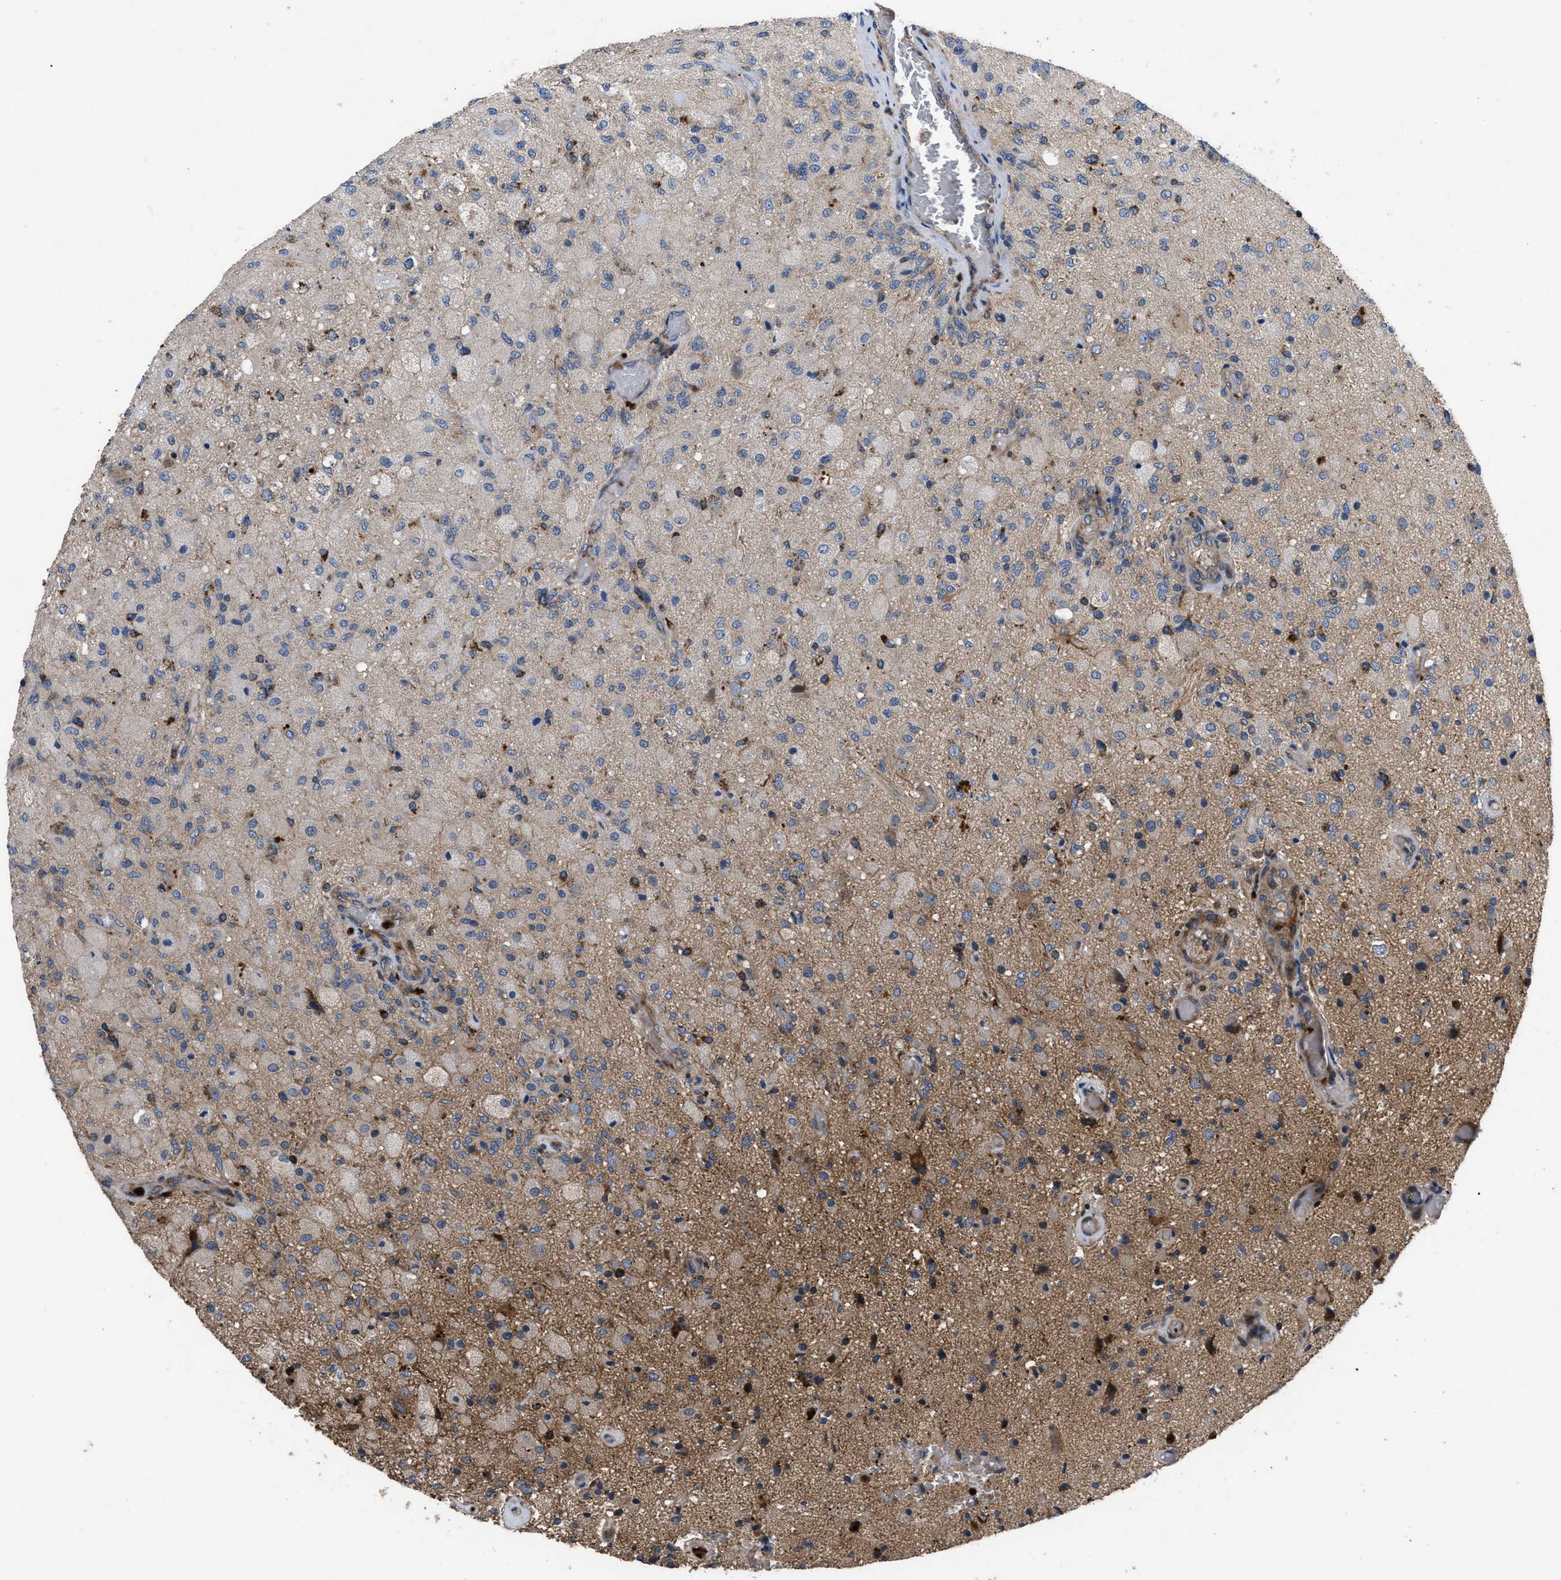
{"staining": {"intensity": "moderate", "quantity": "<25%", "location": "cytoplasmic/membranous"}, "tissue": "glioma", "cell_type": "Tumor cells", "image_type": "cancer", "snomed": [{"axis": "morphology", "description": "Normal tissue, NOS"}, {"axis": "morphology", "description": "Glioma, malignant, High grade"}, {"axis": "topography", "description": "Cerebral cortex"}], "caption": "A photomicrograph of glioma stained for a protein reveals moderate cytoplasmic/membranous brown staining in tumor cells.", "gene": "YBEY", "patient": {"sex": "male", "age": 77}}